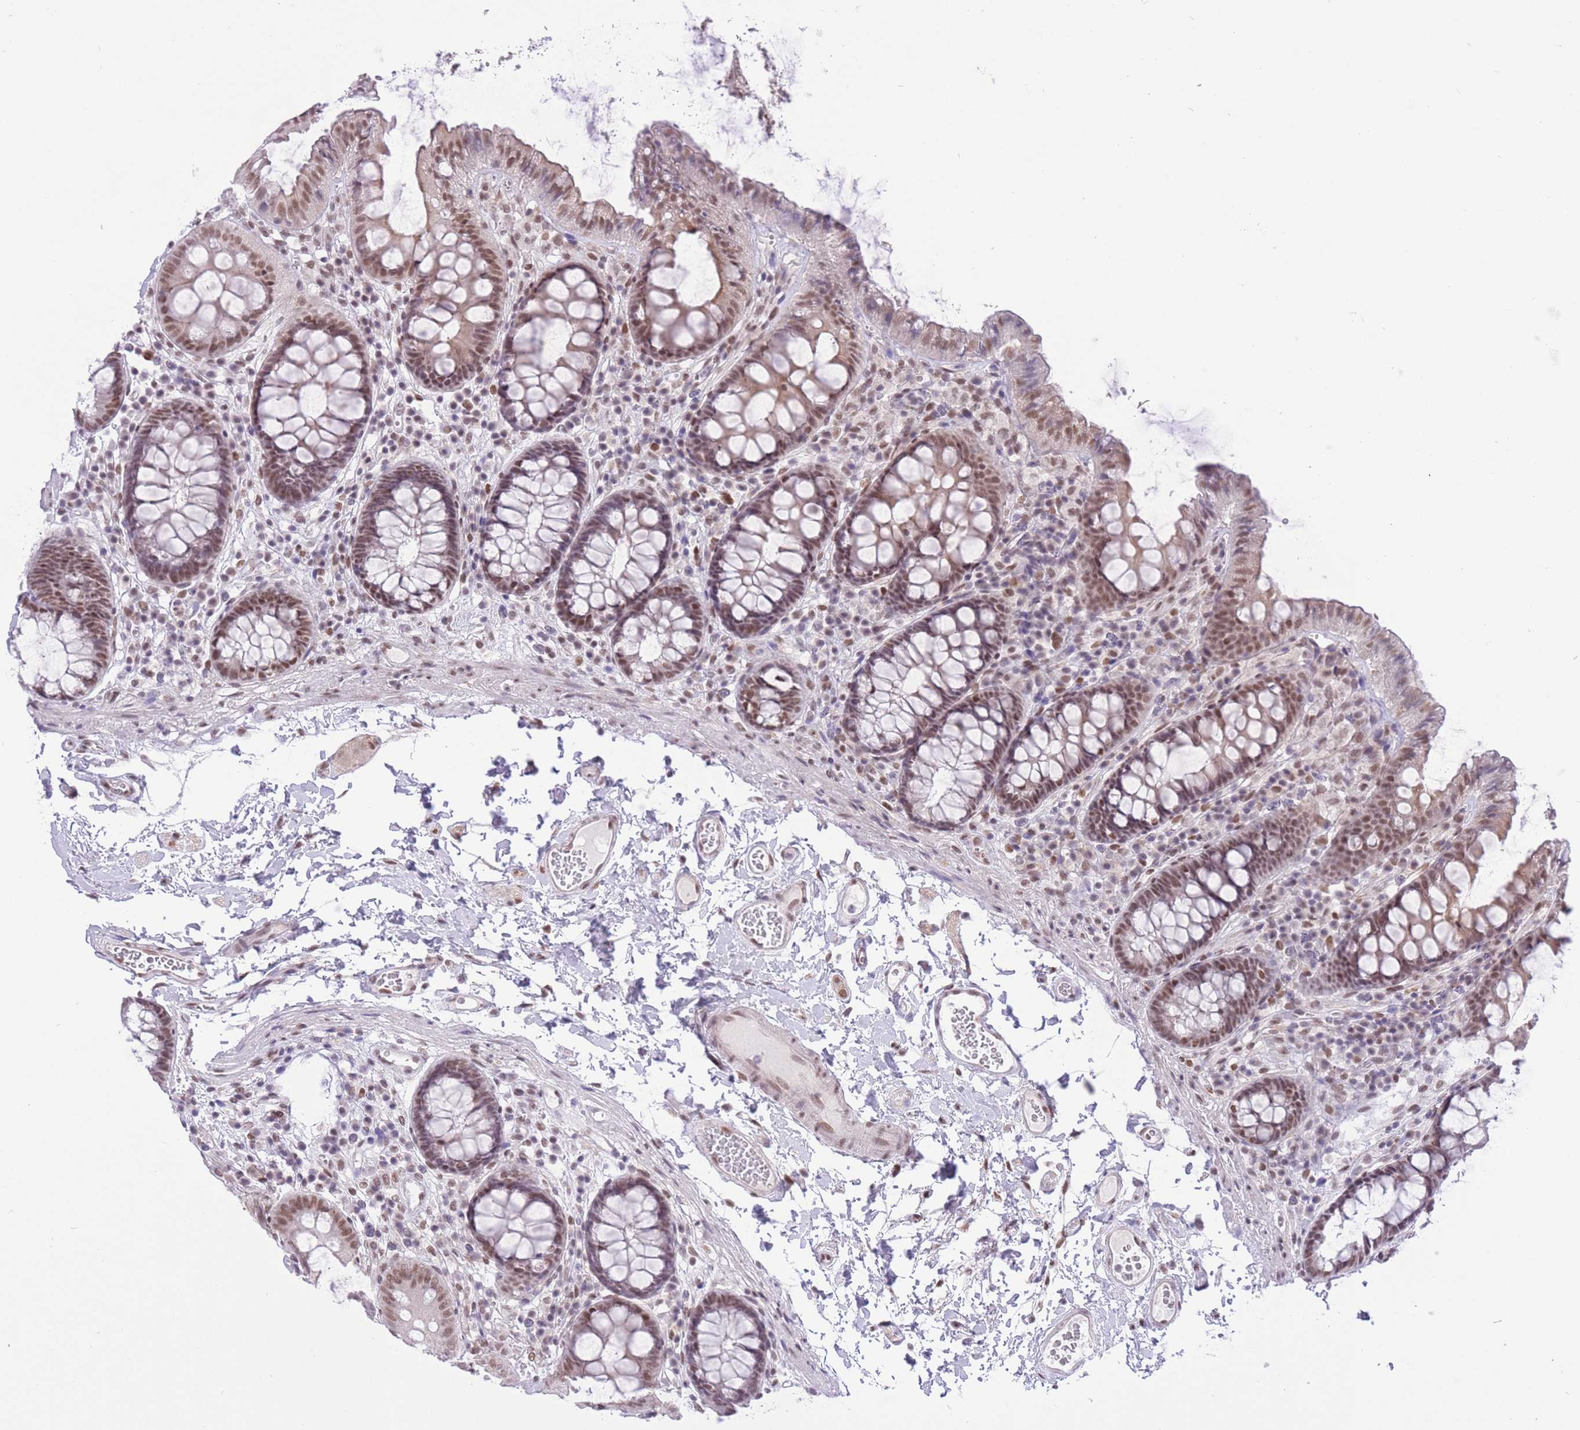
{"staining": {"intensity": "moderate", "quantity": ">75%", "location": "nuclear"}, "tissue": "colon", "cell_type": "Endothelial cells", "image_type": "normal", "snomed": [{"axis": "morphology", "description": "Normal tissue, NOS"}, {"axis": "topography", "description": "Colon"}], "caption": "IHC staining of benign colon, which shows medium levels of moderate nuclear positivity in about >75% of endothelial cells indicating moderate nuclear protein expression. The staining was performed using DAB (3,3'-diaminobenzidine) (brown) for protein detection and nuclei were counterstained in hematoxylin (blue).", "gene": "ZBED5", "patient": {"sex": "male", "age": 84}}